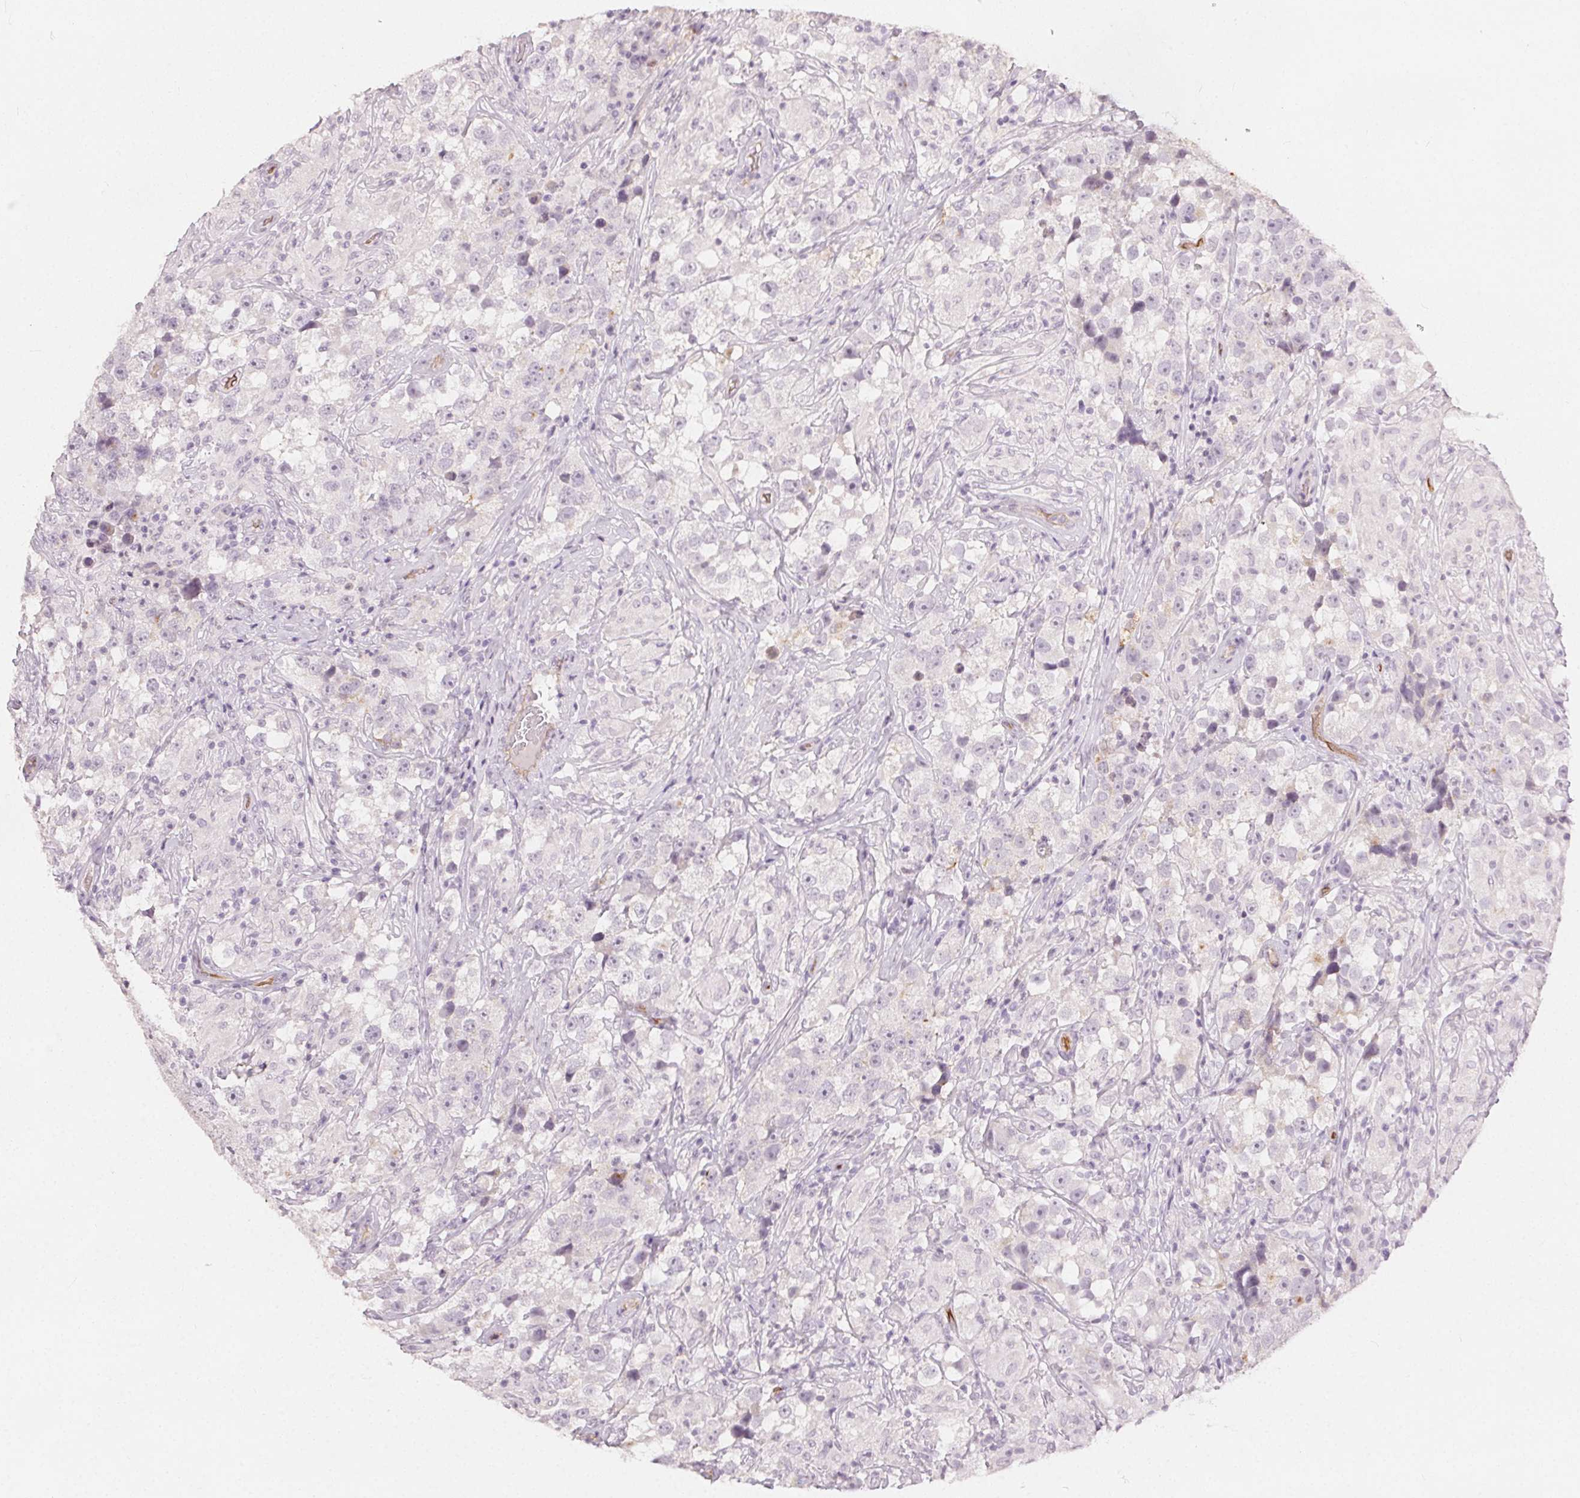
{"staining": {"intensity": "negative", "quantity": "none", "location": "none"}, "tissue": "testis cancer", "cell_type": "Tumor cells", "image_type": "cancer", "snomed": [{"axis": "morphology", "description": "Seminoma, NOS"}, {"axis": "topography", "description": "Testis"}], "caption": "Immunohistochemistry micrograph of human testis seminoma stained for a protein (brown), which demonstrates no expression in tumor cells.", "gene": "PODXL", "patient": {"sex": "male", "age": 46}}